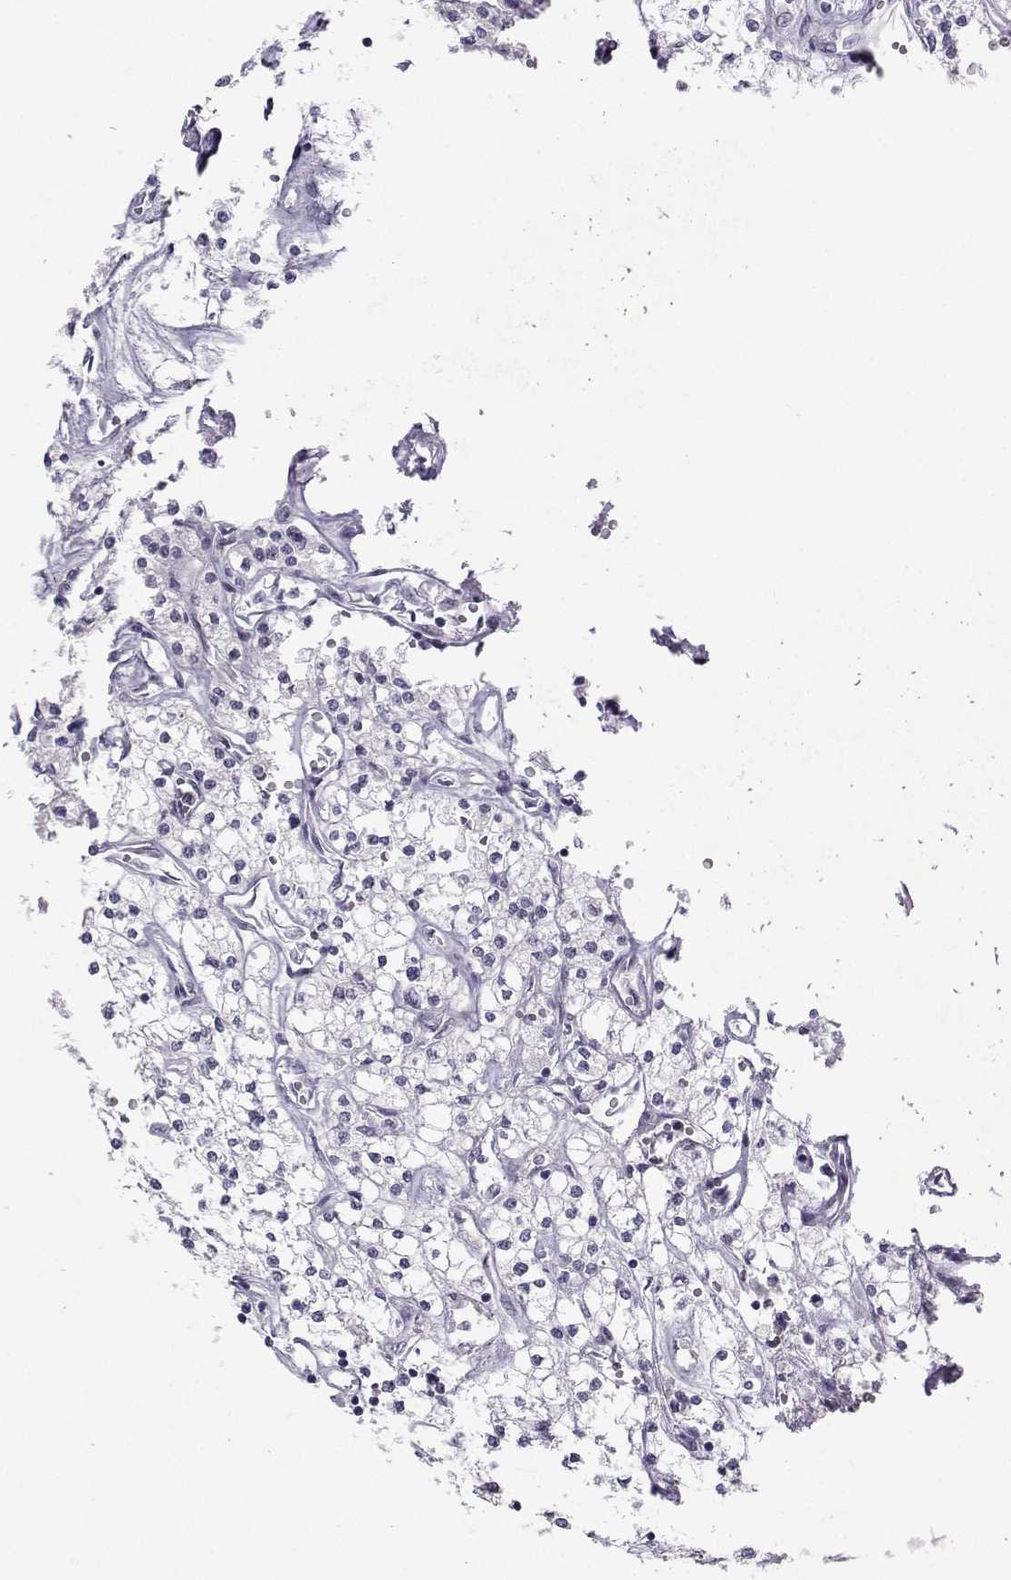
{"staining": {"intensity": "negative", "quantity": "none", "location": "none"}, "tissue": "renal cancer", "cell_type": "Tumor cells", "image_type": "cancer", "snomed": [{"axis": "morphology", "description": "Adenocarcinoma, NOS"}, {"axis": "topography", "description": "Kidney"}], "caption": "Immunohistochemistry image of human renal adenocarcinoma stained for a protein (brown), which shows no staining in tumor cells. The staining was performed using DAB (3,3'-diaminobenzidine) to visualize the protein expression in brown, while the nuclei were stained in blue with hematoxylin (Magnification: 20x).", "gene": "TEDC2", "patient": {"sex": "male", "age": 80}}